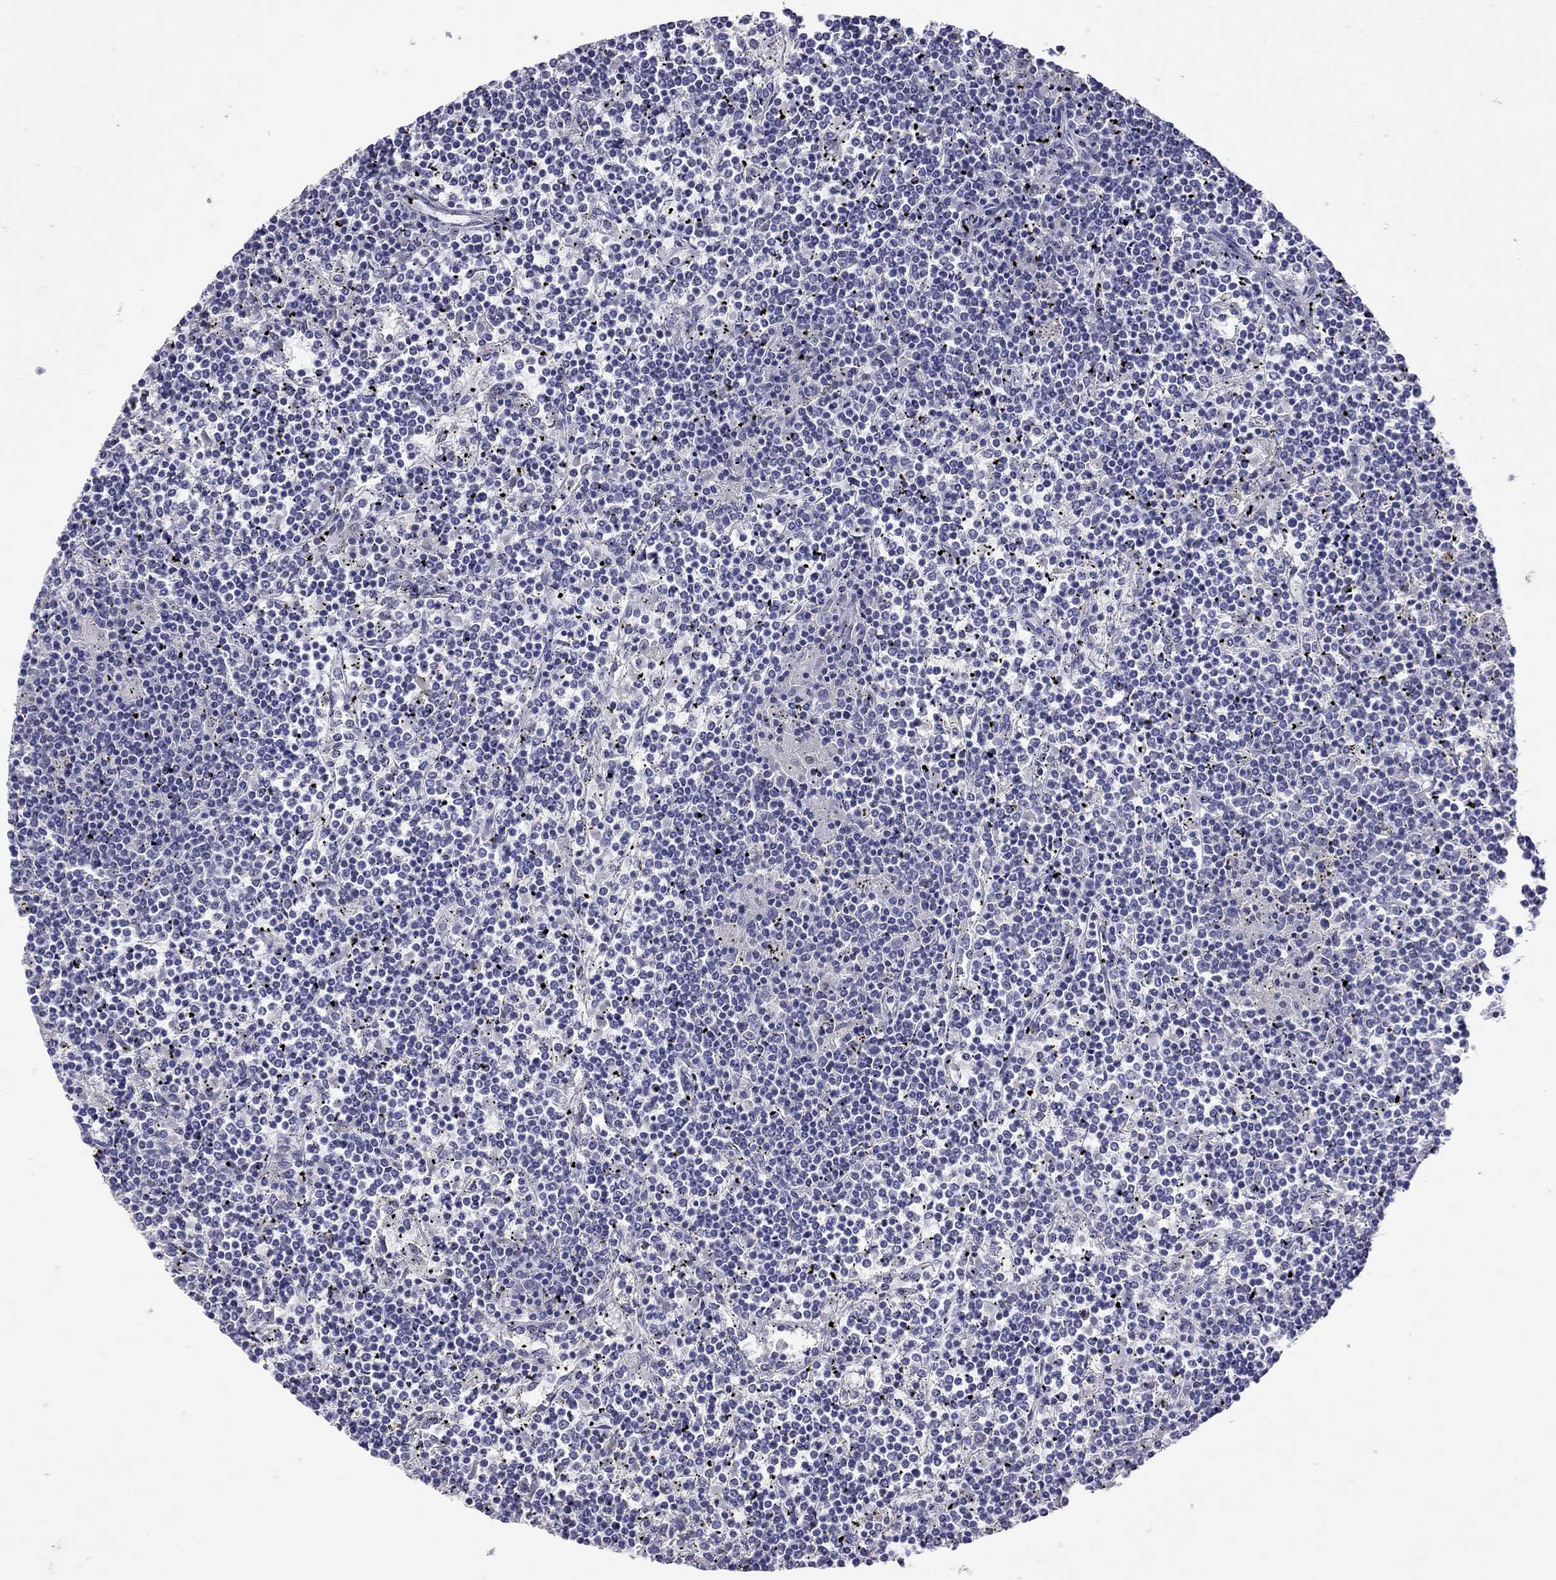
{"staining": {"intensity": "negative", "quantity": "none", "location": "none"}, "tissue": "lymphoma", "cell_type": "Tumor cells", "image_type": "cancer", "snomed": [{"axis": "morphology", "description": "Malignant lymphoma, non-Hodgkin's type, Low grade"}, {"axis": "topography", "description": "Spleen"}], "caption": "Human lymphoma stained for a protein using IHC exhibits no expression in tumor cells.", "gene": "SLAMF1", "patient": {"sex": "female", "age": 19}}